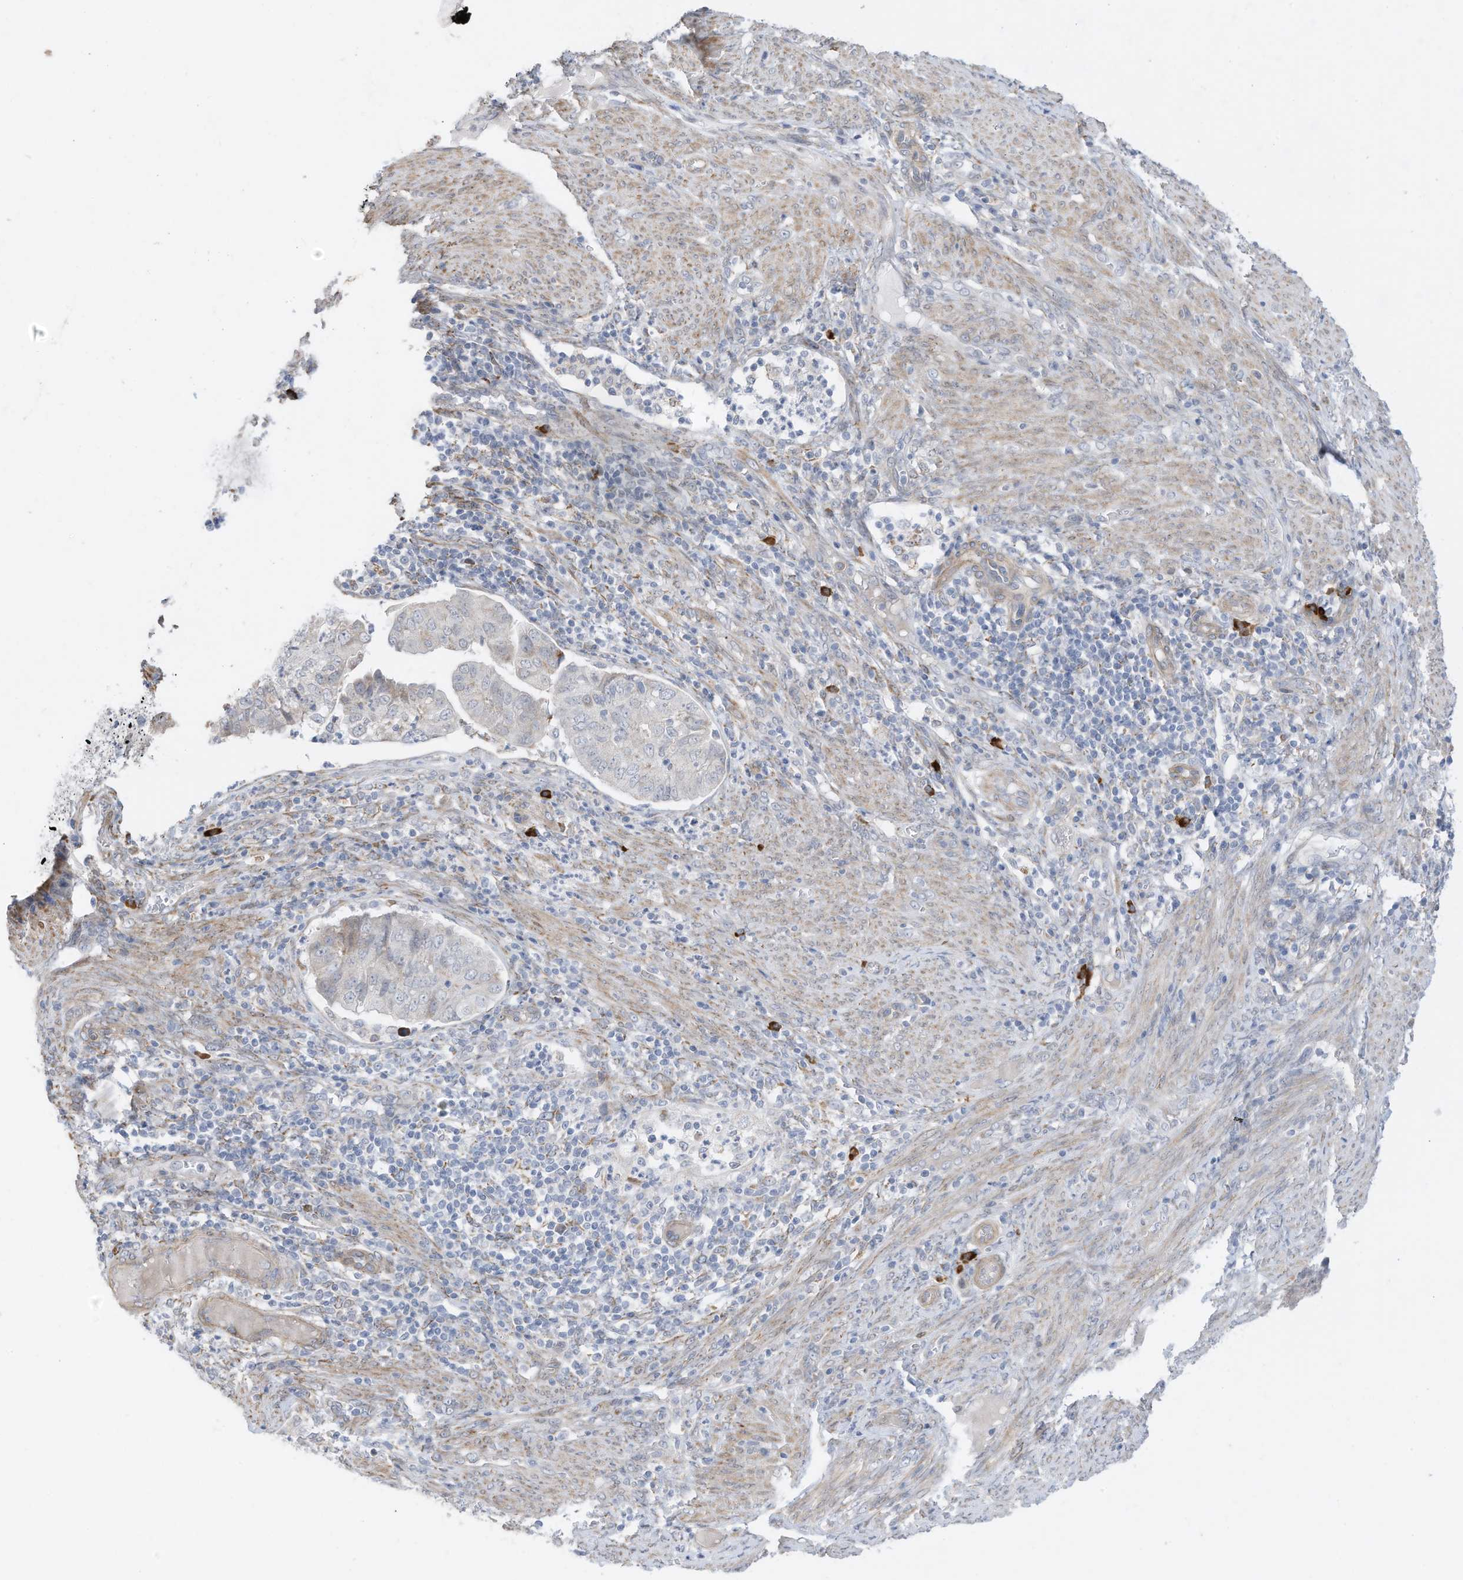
{"staining": {"intensity": "weak", "quantity": "<25%", "location": "cytoplasmic/membranous"}, "tissue": "endometrial cancer", "cell_type": "Tumor cells", "image_type": "cancer", "snomed": [{"axis": "morphology", "description": "Adenocarcinoma, NOS"}, {"axis": "topography", "description": "Endometrium"}], "caption": "The micrograph reveals no staining of tumor cells in adenocarcinoma (endometrial).", "gene": "ZNF292", "patient": {"sex": "female", "age": 51}}